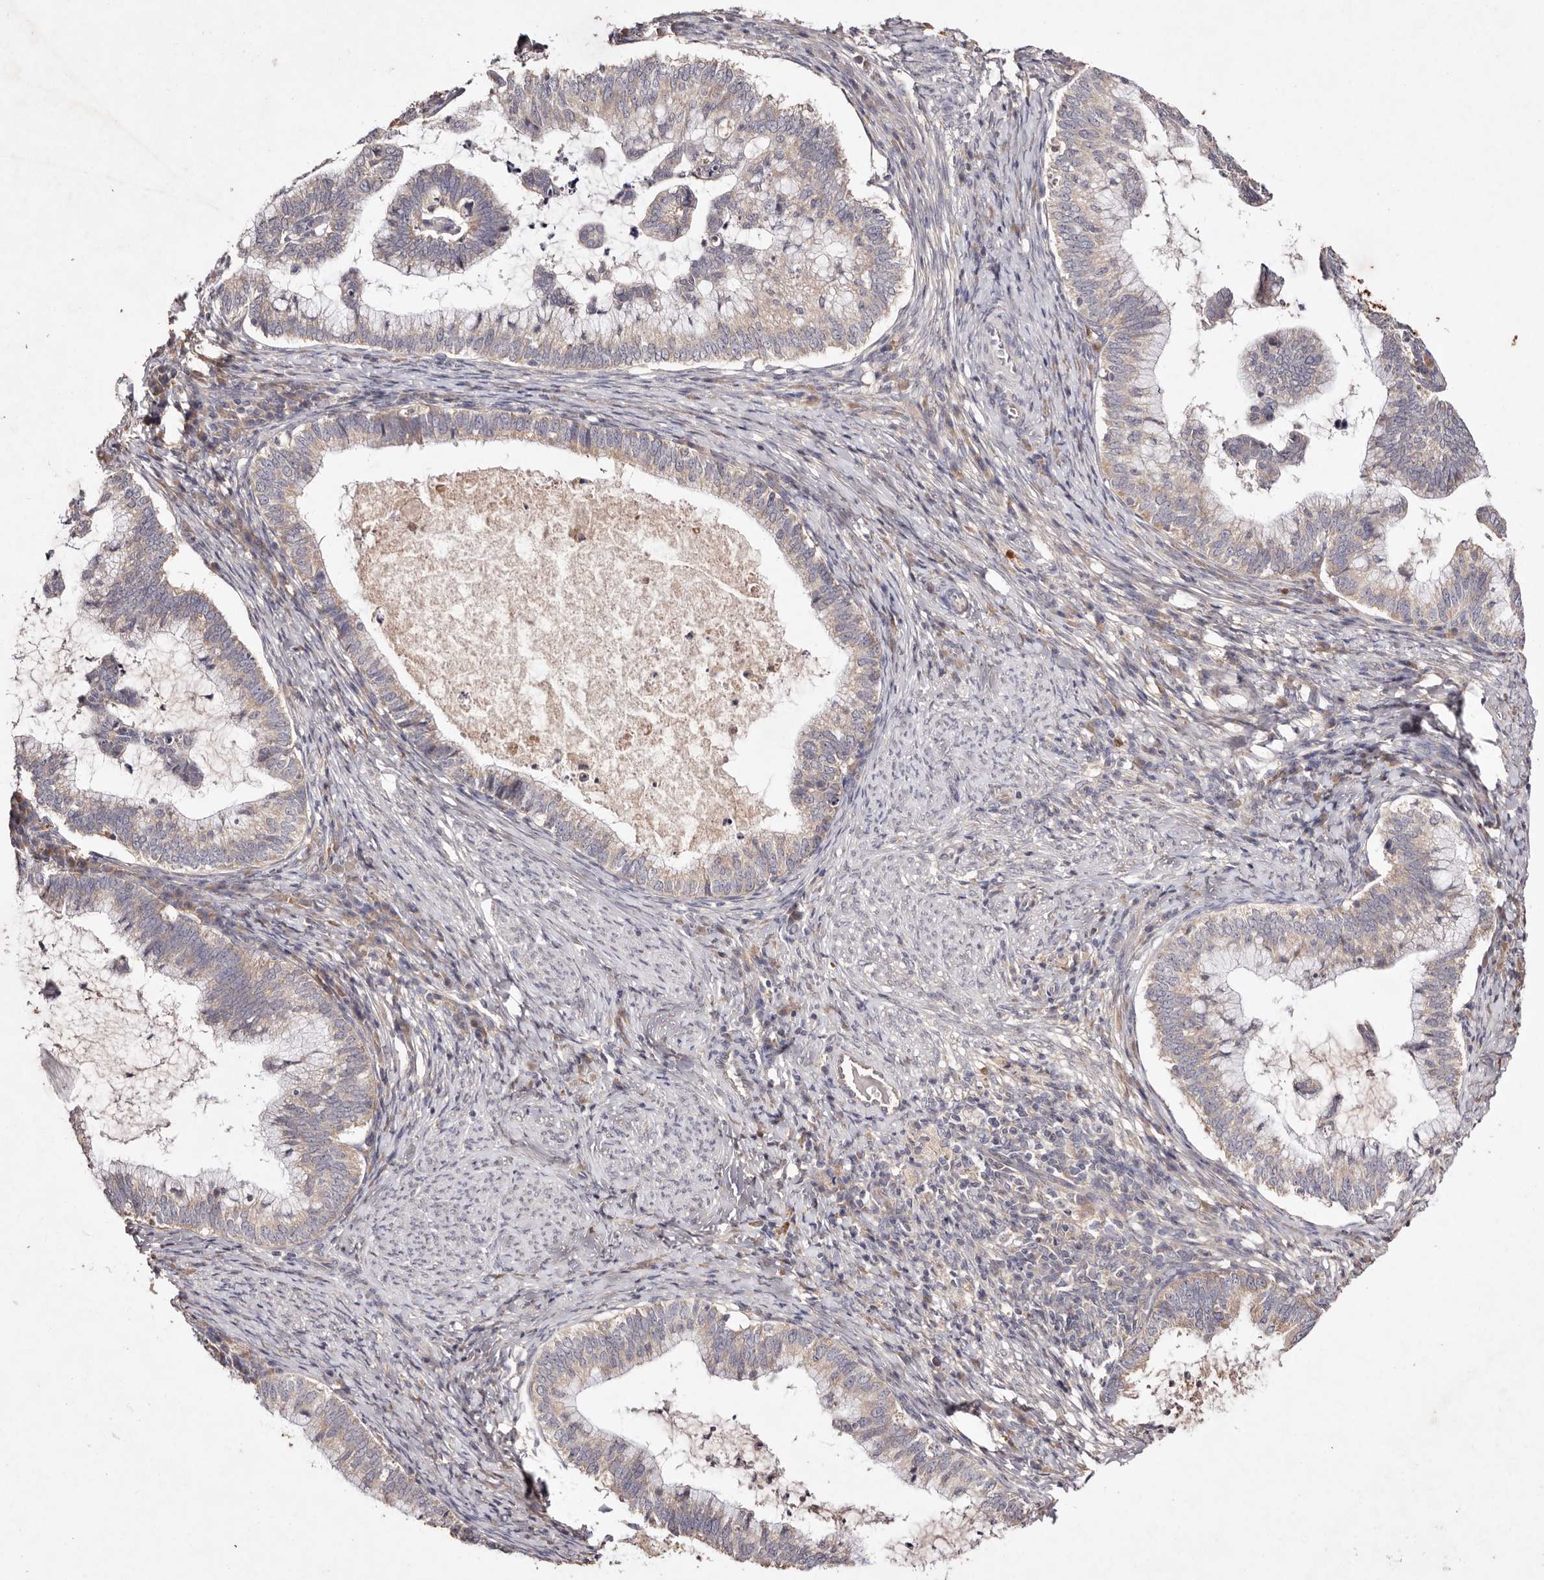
{"staining": {"intensity": "weak", "quantity": "25%-75%", "location": "cytoplasmic/membranous"}, "tissue": "cervical cancer", "cell_type": "Tumor cells", "image_type": "cancer", "snomed": [{"axis": "morphology", "description": "Adenocarcinoma, NOS"}, {"axis": "topography", "description": "Cervix"}], "caption": "Cervical cancer (adenocarcinoma) stained with immunohistochemistry (IHC) reveals weak cytoplasmic/membranous expression in approximately 25%-75% of tumor cells. The protein of interest is shown in brown color, while the nuclei are stained blue.", "gene": "TSC2", "patient": {"sex": "female", "age": 36}}